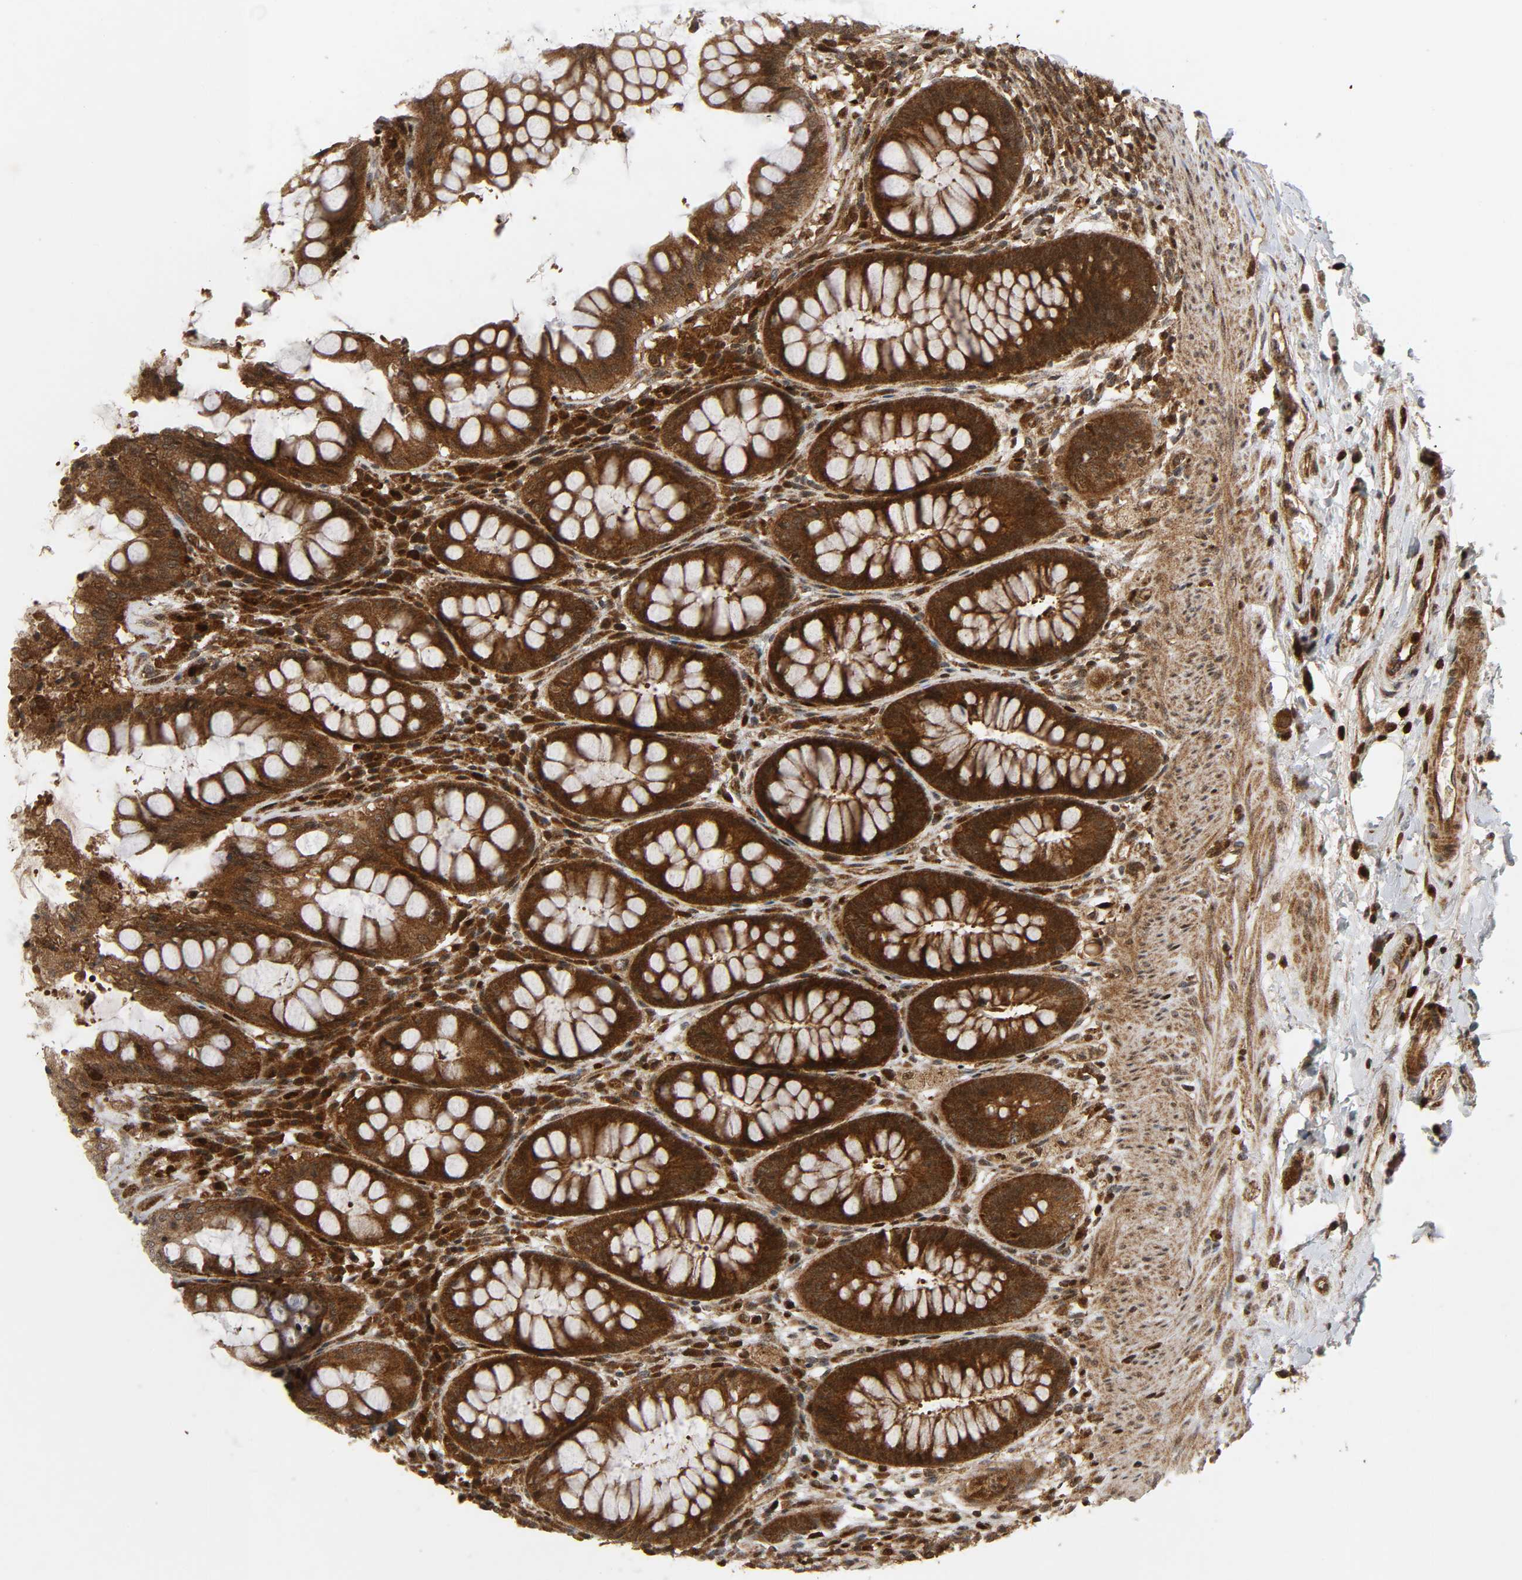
{"staining": {"intensity": "strong", "quantity": ">75%", "location": "cytoplasmic/membranous"}, "tissue": "rectum", "cell_type": "Glandular cells", "image_type": "normal", "snomed": [{"axis": "morphology", "description": "Normal tissue, NOS"}, {"axis": "topography", "description": "Rectum"}], "caption": "Brown immunohistochemical staining in unremarkable rectum shows strong cytoplasmic/membranous expression in approximately >75% of glandular cells.", "gene": "CHUK", "patient": {"sex": "female", "age": 46}}